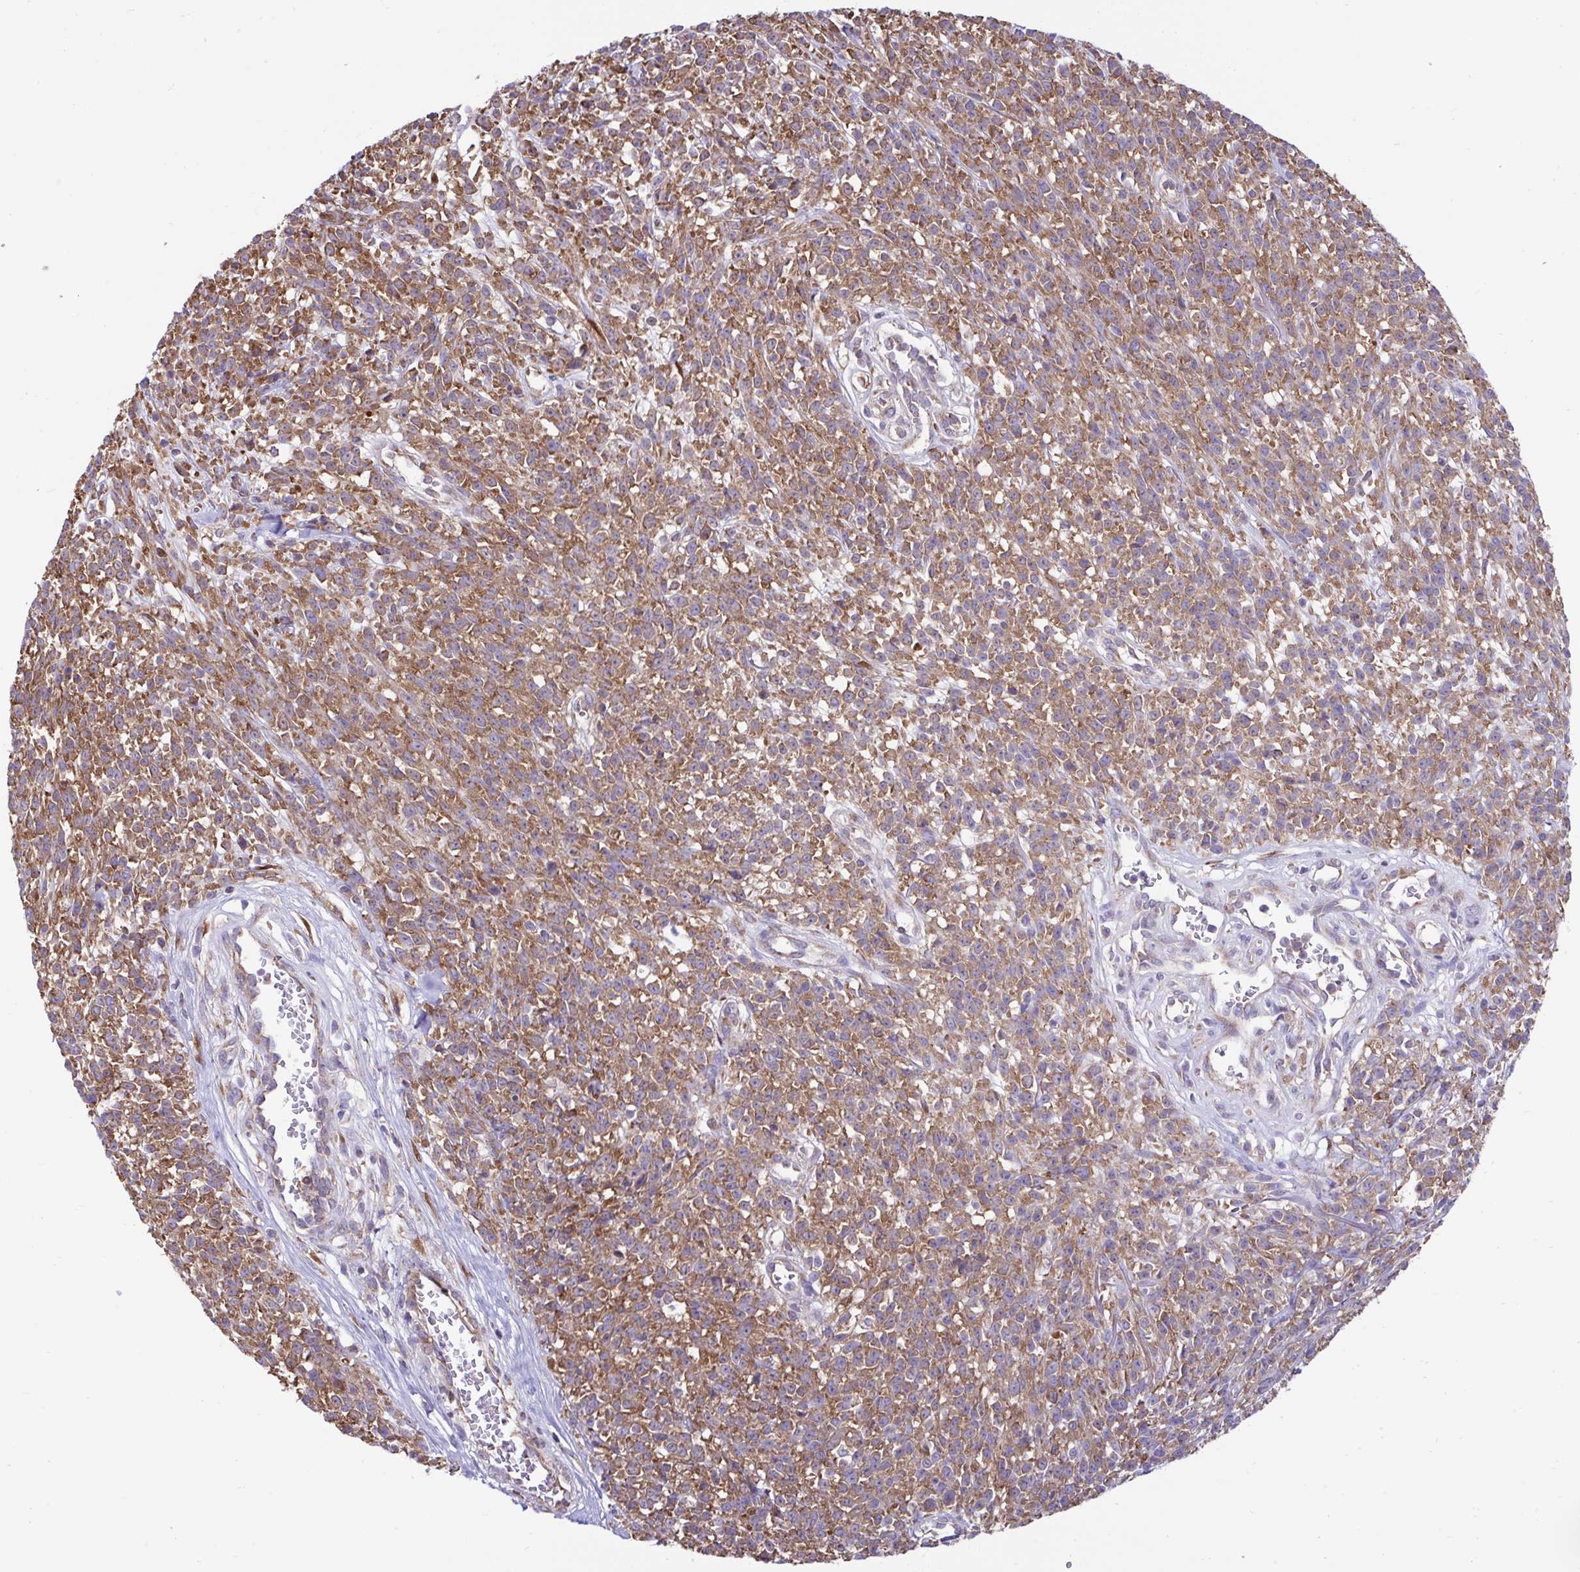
{"staining": {"intensity": "moderate", "quantity": ">75%", "location": "cytoplasmic/membranous"}, "tissue": "melanoma", "cell_type": "Tumor cells", "image_type": "cancer", "snomed": [{"axis": "morphology", "description": "Malignant melanoma, NOS"}, {"axis": "topography", "description": "Skin"}, {"axis": "topography", "description": "Skin of trunk"}], "caption": "An immunohistochemistry micrograph of neoplastic tissue is shown. Protein staining in brown highlights moderate cytoplasmic/membranous positivity in melanoma within tumor cells.", "gene": "RPL7", "patient": {"sex": "male", "age": 74}}